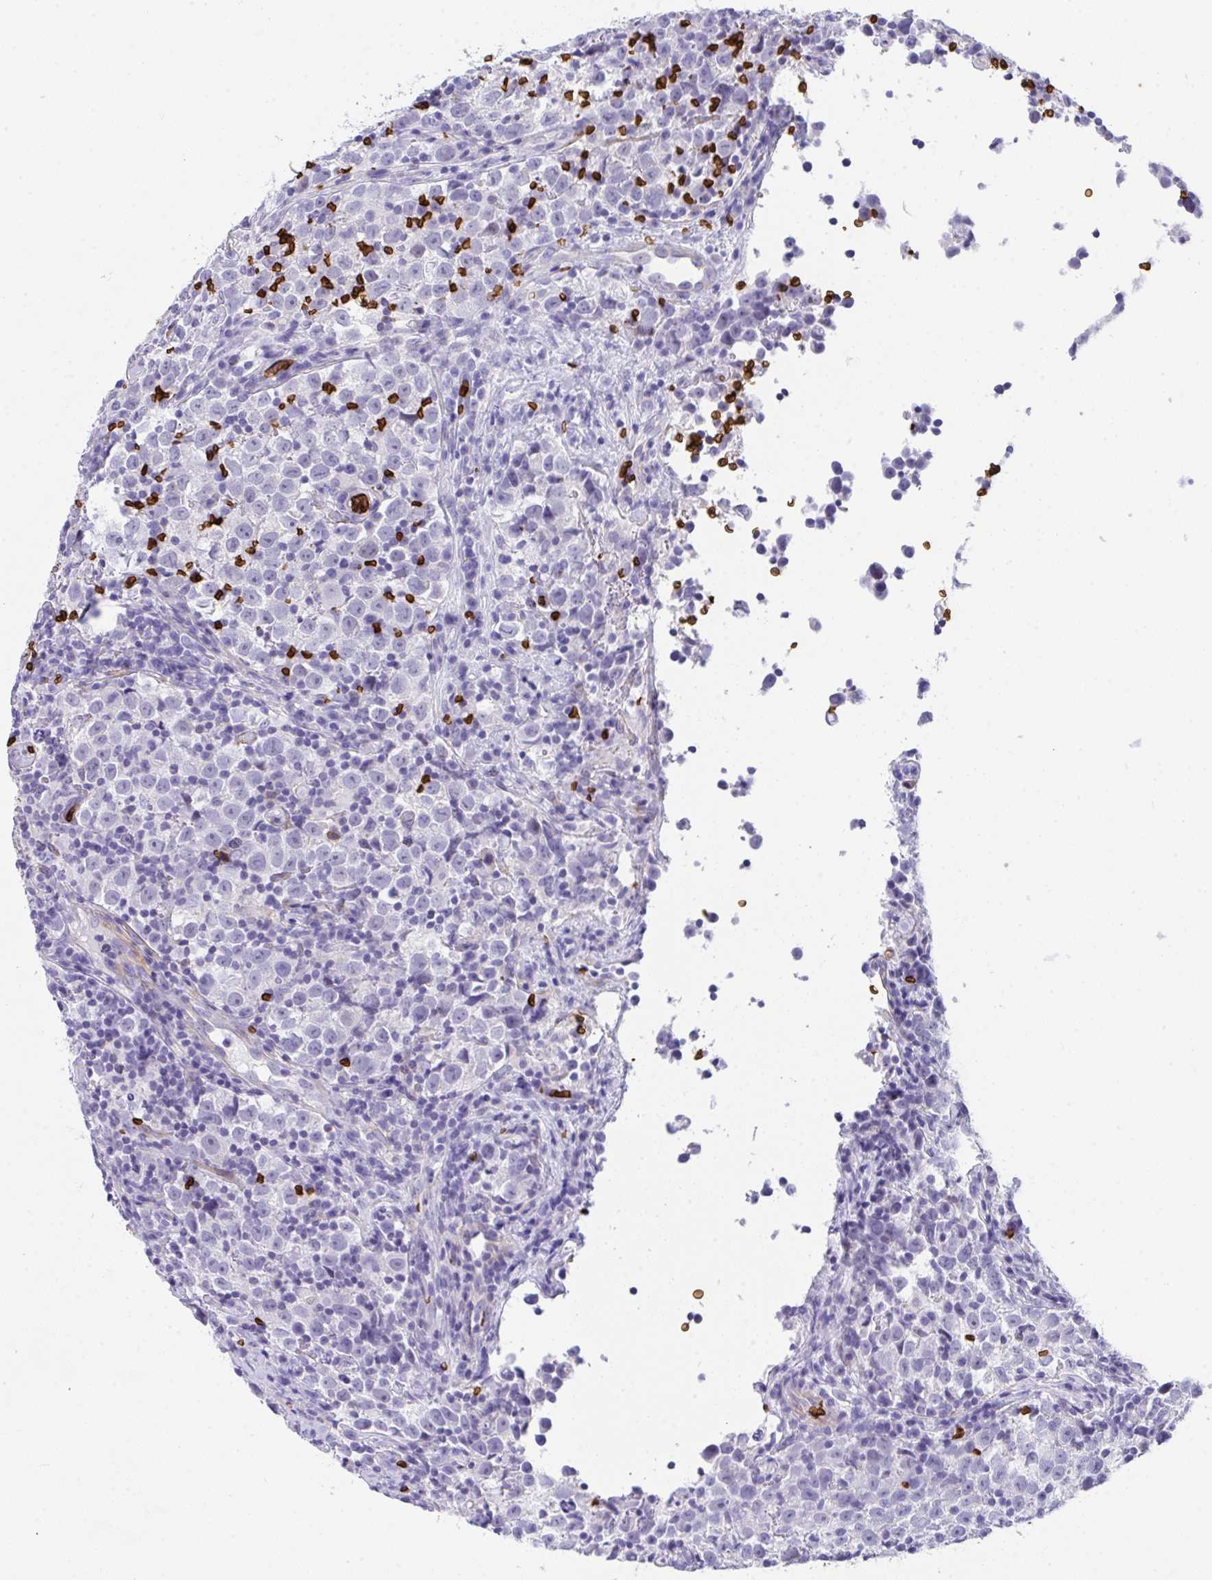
{"staining": {"intensity": "negative", "quantity": "none", "location": "none"}, "tissue": "testis cancer", "cell_type": "Tumor cells", "image_type": "cancer", "snomed": [{"axis": "morphology", "description": "Normal tissue, NOS"}, {"axis": "morphology", "description": "Seminoma, NOS"}, {"axis": "topography", "description": "Testis"}], "caption": "Immunohistochemical staining of testis cancer demonstrates no significant positivity in tumor cells. Brightfield microscopy of IHC stained with DAB (brown) and hematoxylin (blue), captured at high magnification.", "gene": "ANK1", "patient": {"sex": "male", "age": 43}}